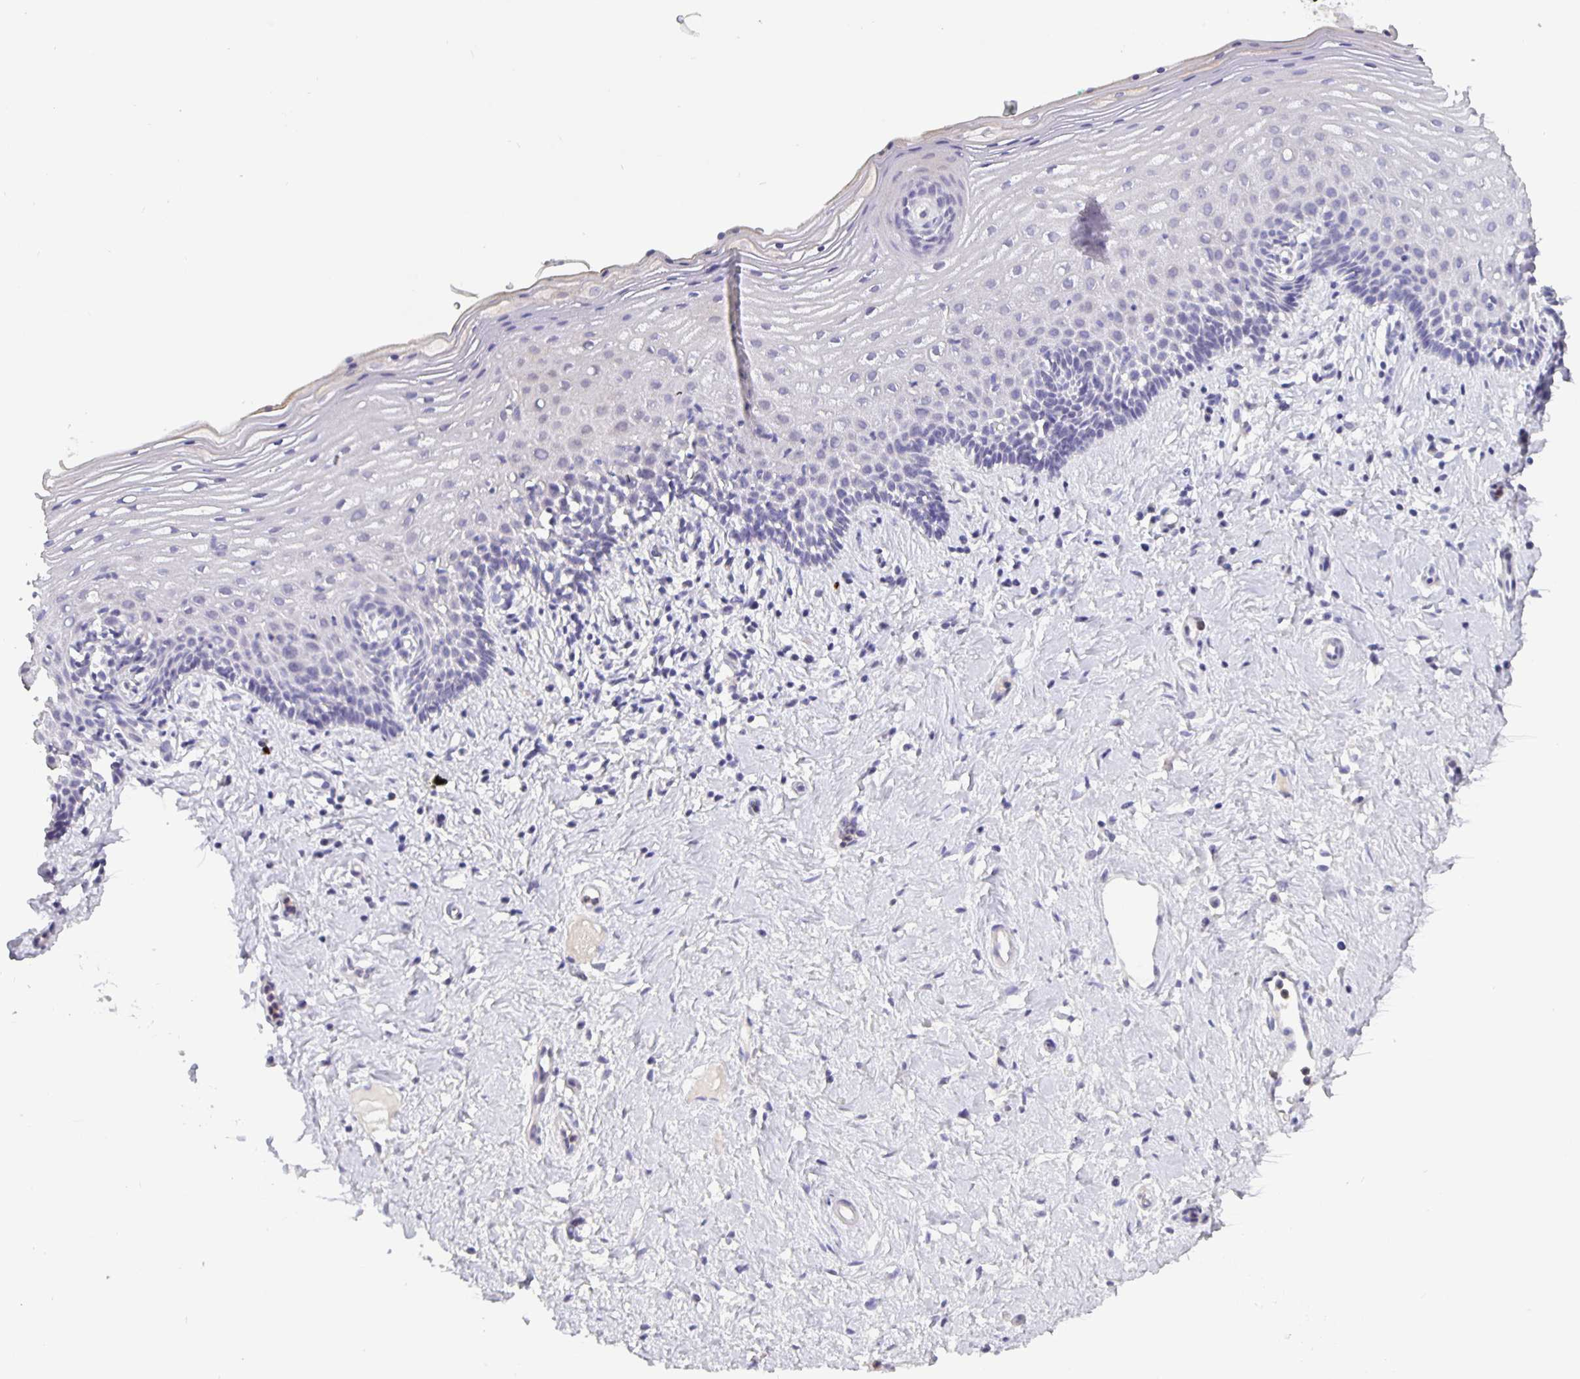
{"staining": {"intensity": "negative", "quantity": "none", "location": "none"}, "tissue": "vagina", "cell_type": "Squamous epithelial cells", "image_type": "normal", "snomed": [{"axis": "morphology", "description": "Normal tissue, NOS"}, {"axis": "topography", "description": "Vagina"}], "caption": "DAB (3,3'-diaminobenzidine) immunohistochemical staining of benign vagina reveals no significant expression in squamous epithelial cells.", "gene": "GDF15", "patient": {"sex": "female", "age": 42}}